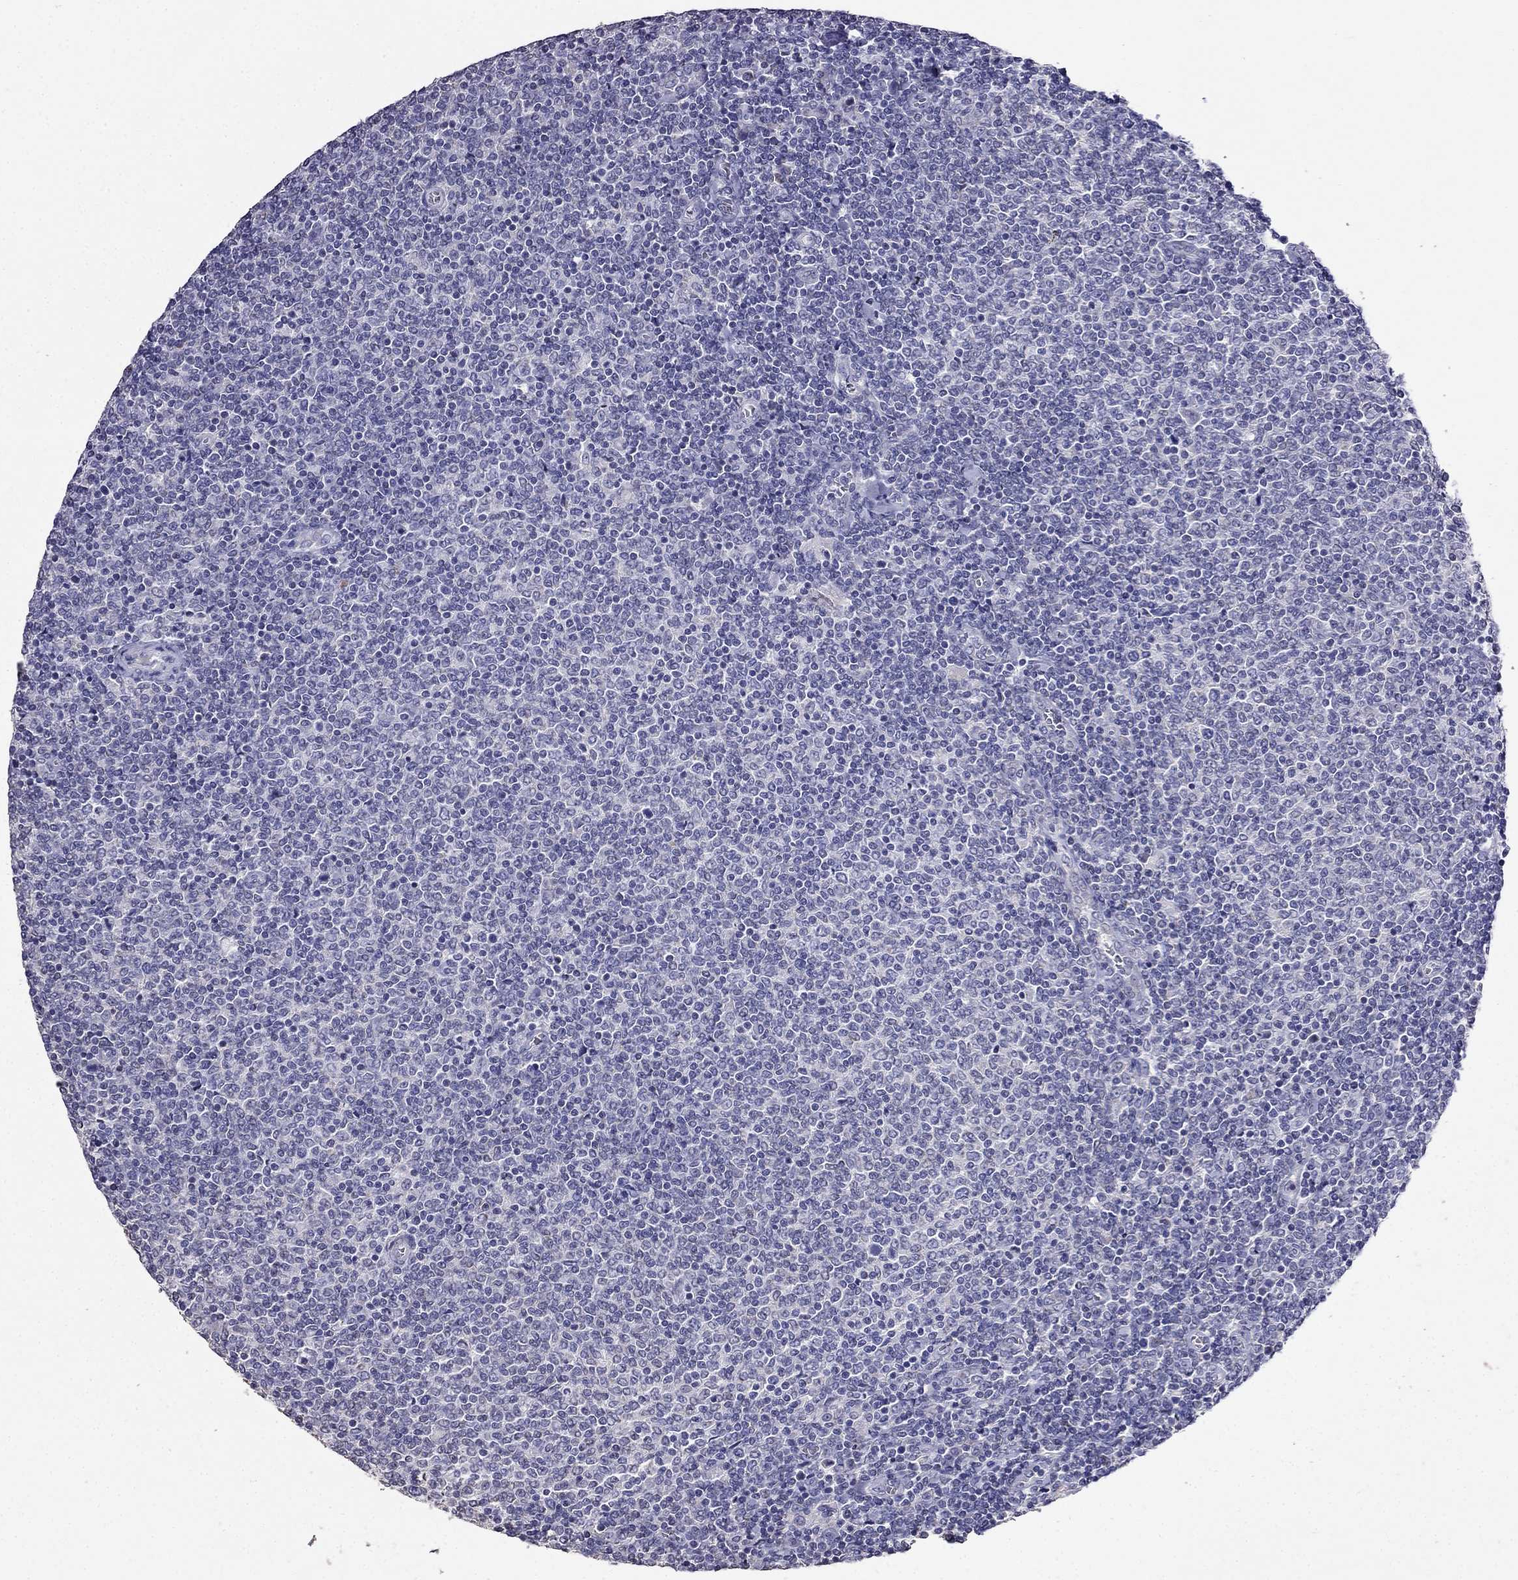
{"staining": {"intensity": "negative", "quantity": "none", "location": "none"}, "tissue": "lymphoma", "cell_type": "Tumor cells", "image_type": "cancer", "snomed": [{"axis": "morphology", "description": "Malignant lymphoma, non-Hodgkin's type, Low grade"}, {"axis": "topography", "description": "Lymph node"}], "caption": "Malignant lymphoma, non-Hodgkin's type (low-grade) was stained to show a protein in brown. There is no significant positivity in tumor cells.", "gene": "AK5", "patient": {"sex": "male", "age": 52}}